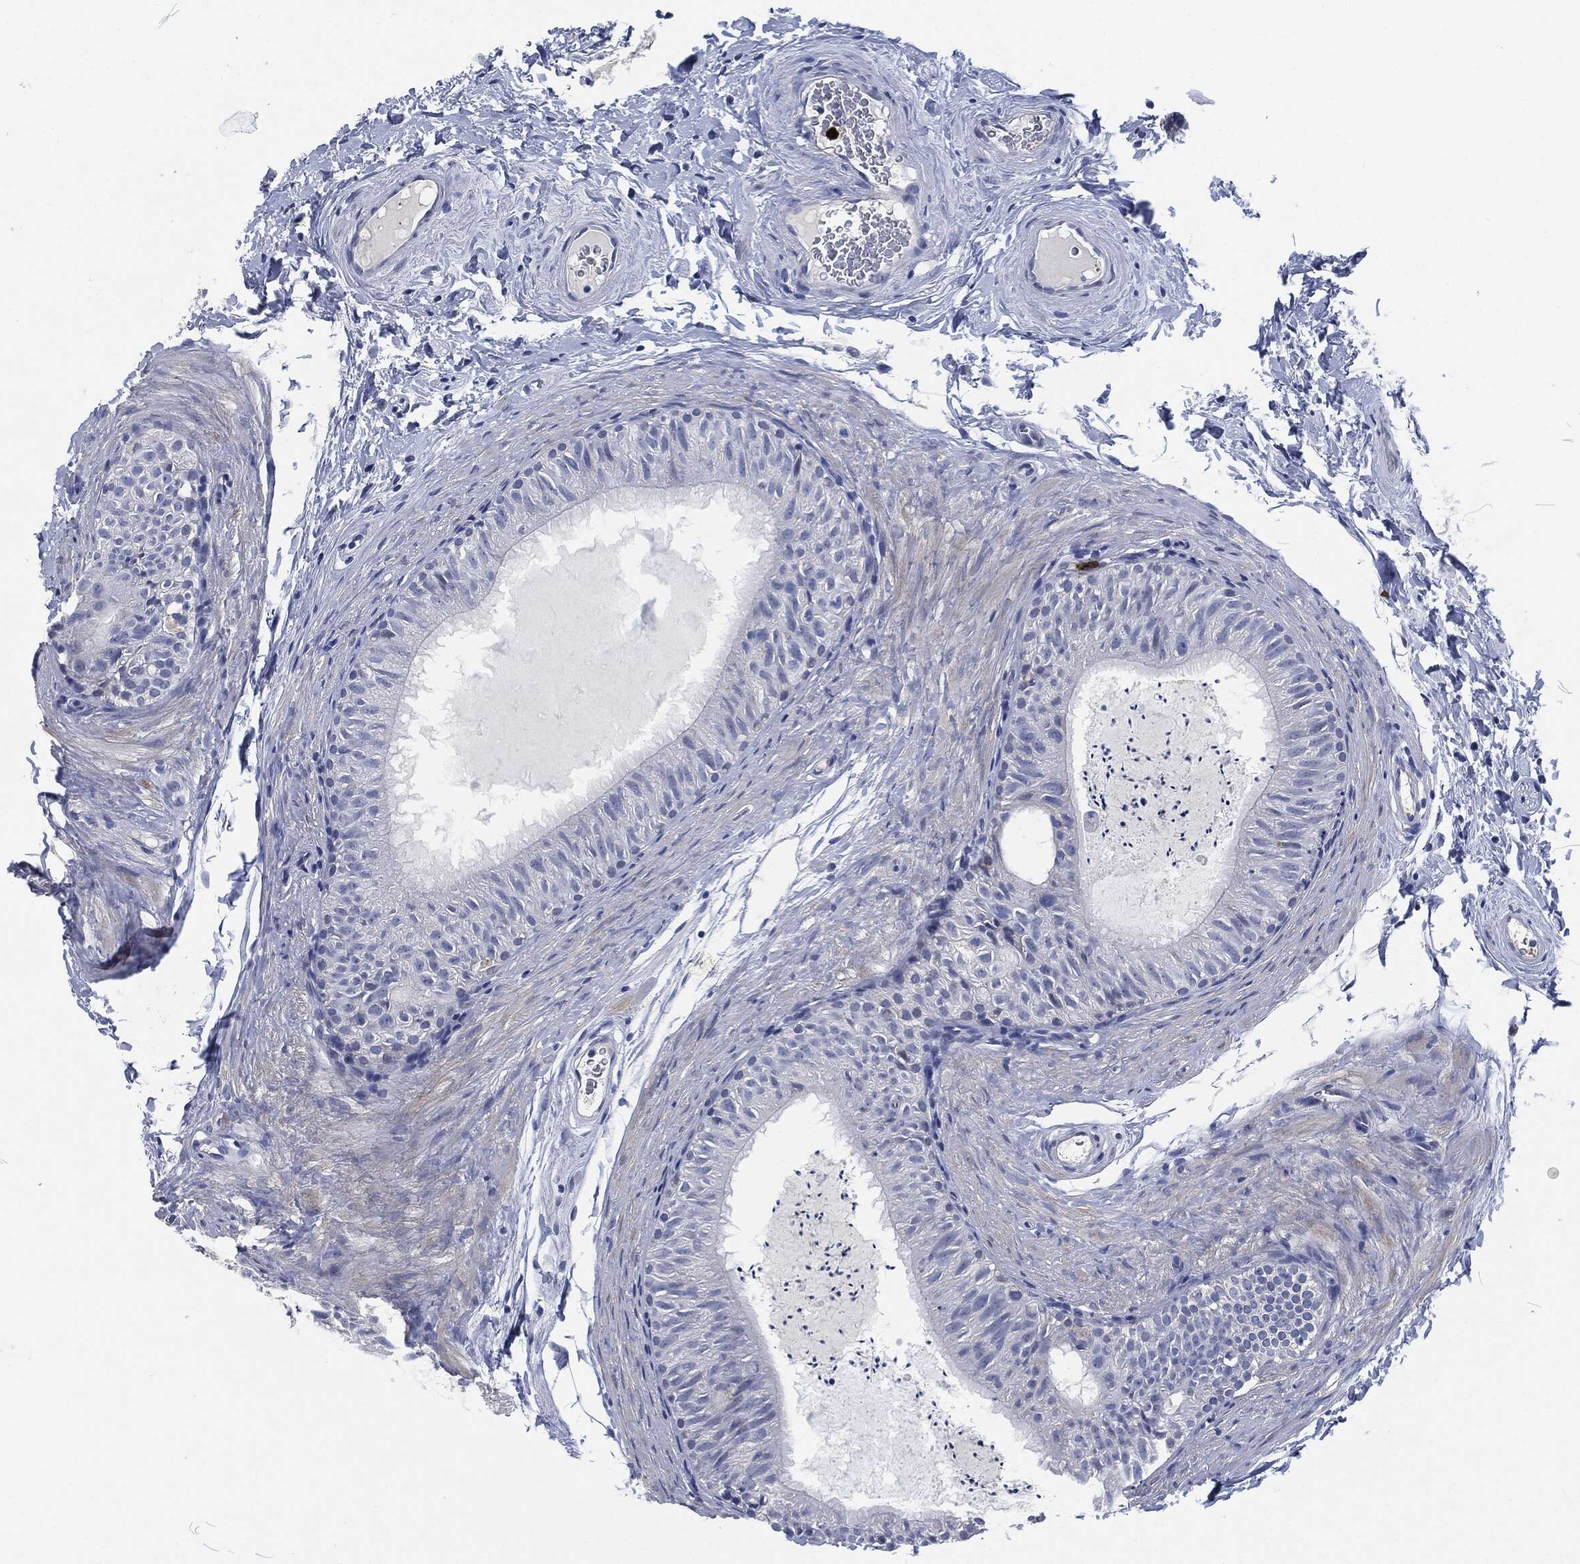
{"staining": {"intensity": "negative", "quantity": "none", "location": "none"}, "tissue": "epididymis", "cell_type": "Glandular cells", "image_type": "normal", "snomed": [{"axis": "morphology", "description": "Normal tissue, NOS"}, {"axis": "topography", "description": "Epididymis"}], "caption": "Glandular cells show no significant expression in unremarkable epididymis. (Stains: DAB (3,3'-diaminobenzidine) immunohistochemistry with hematoxylin counter stain, Microscopy: brightfield microscopy at high magnification).", "gene": "MPO", "patient": {"sex": "male", "age": 34}}